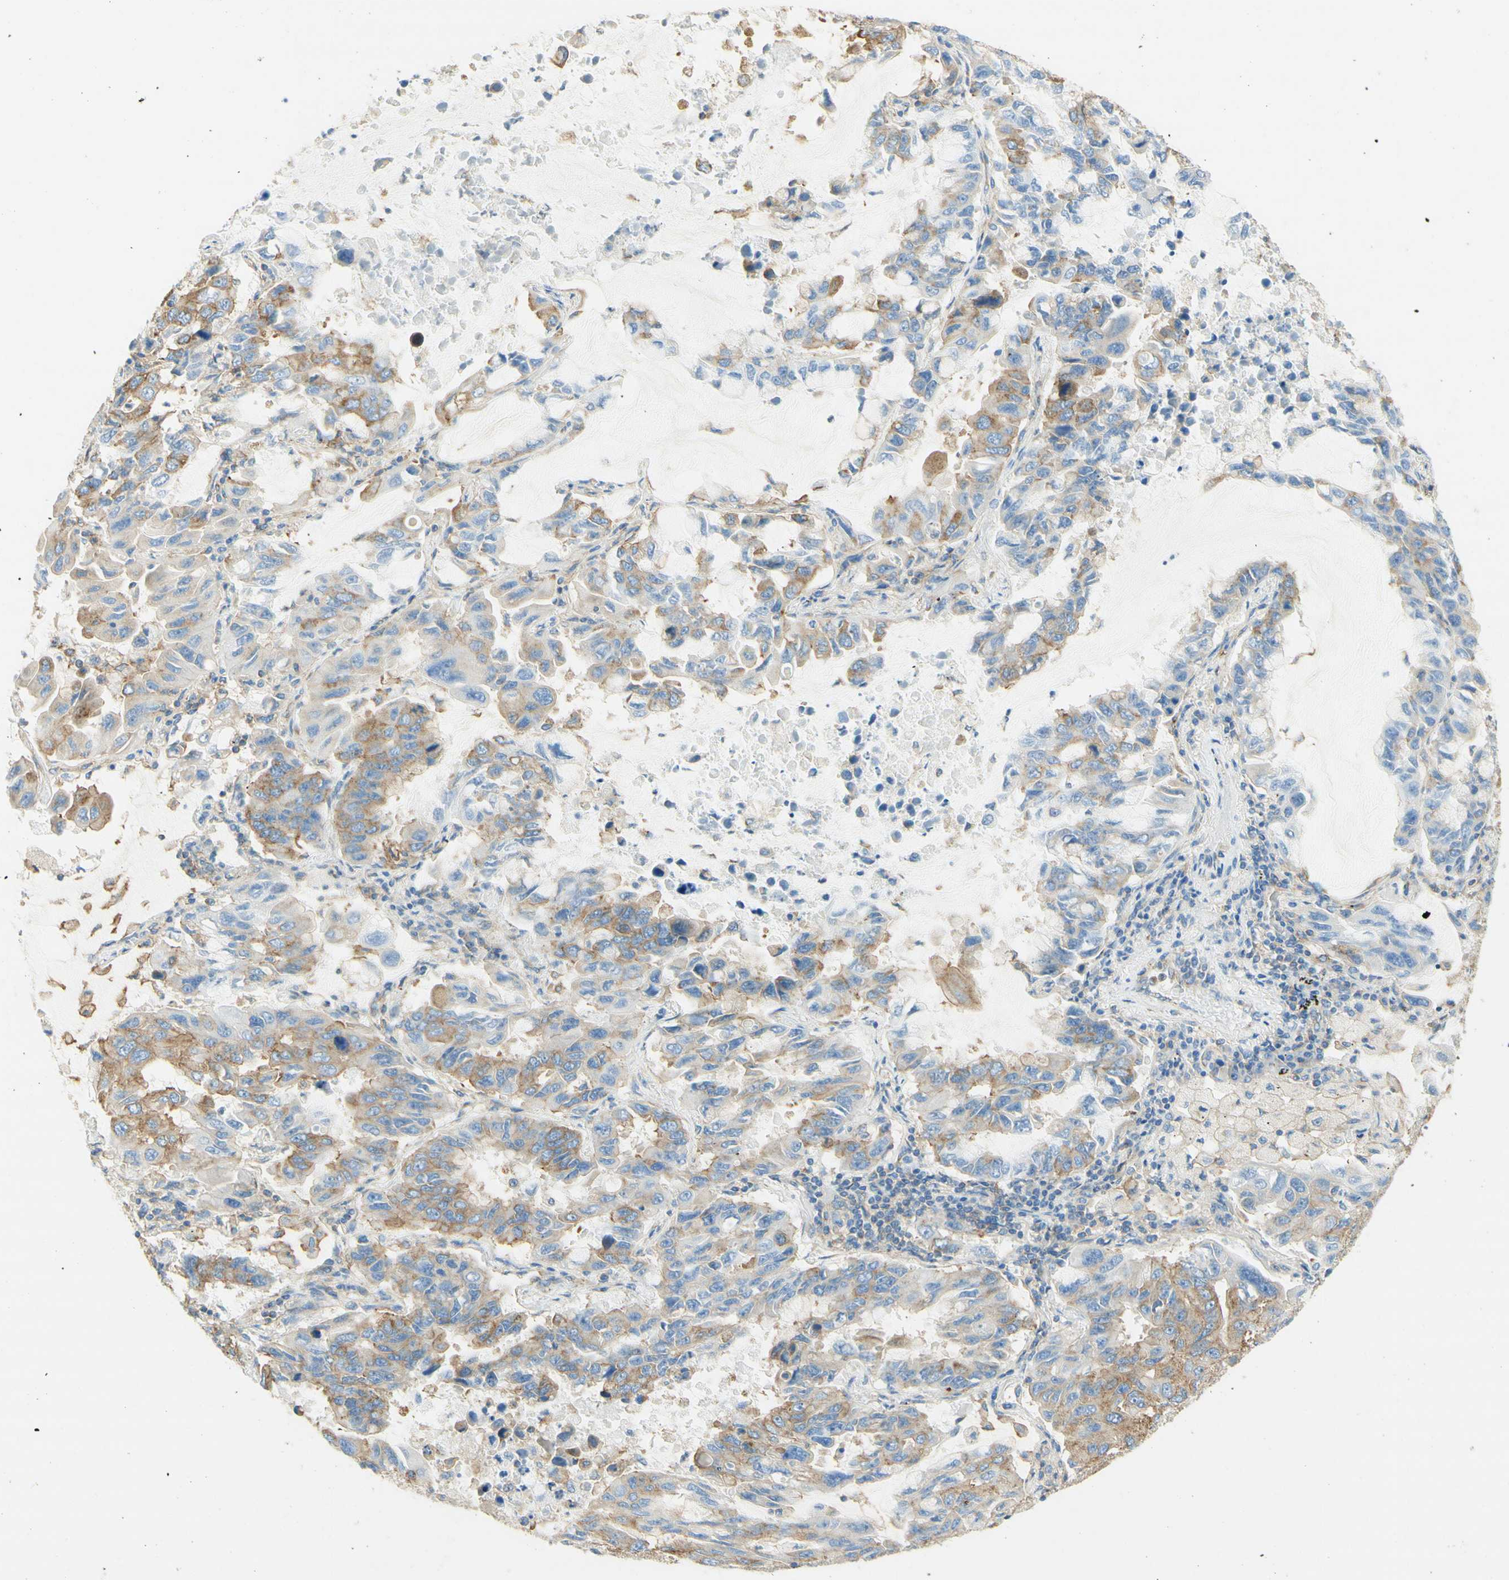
{"staining": {"intensity": "weak", "quantity": "25%-75%", "location": "cytoplasmic/membranous"}, "tissue": "lung cancer", "cell_type": "Tumor cells", "image_type": "cancer", "snomed": [{"axis": "morphology", "description": "Adenocarcinoma, NOS"}, {"axis": "topography", "description": "Lung"}], "caption": "Lung cancer stained for a protein demonstrates weak cytoplasmic/membranous positivity in tumor cells.", "gene": "CLTC", "patient": {"sex": "male", "age": 64}}